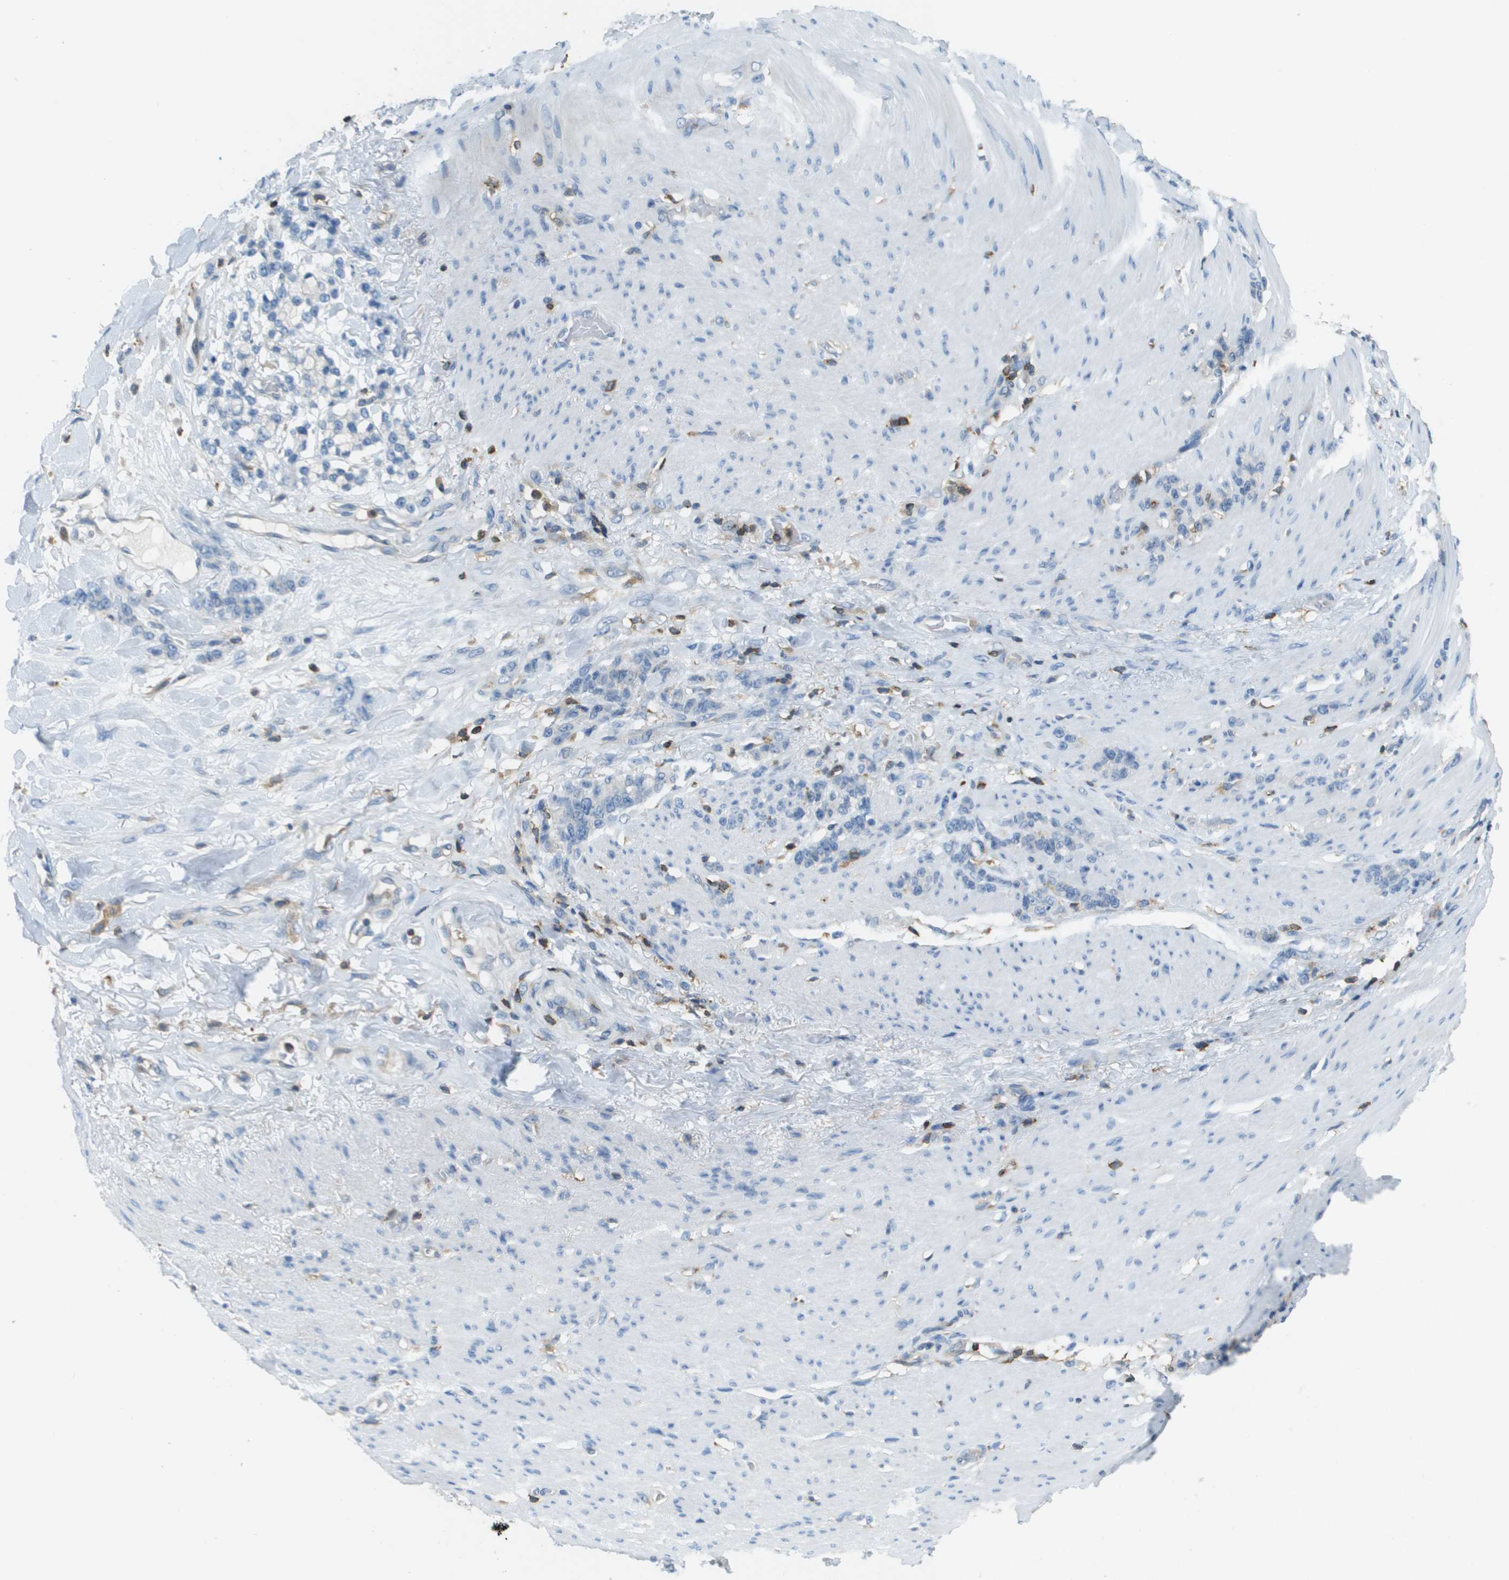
{"staining": {"intensity": "negative", "quantity": "none", "location": "none"}, "tissue": "stomach cancer", "cell_type": "Tumor cells", "image_type": "cancer", "snomed": [{"axis": "morphology", "description": "Adenocarcinoma, NOS"}, {"axis": "topography", "description": "Stomach, lower"}], "caption": "This micrograph is of stomach cancer (adenocarcinoma) stained with immunohistochemistry to label a protein in brown with the nuclei are counter-stained blue. There is no positivity in tumor cells.", "gene": "APBB1IP", "patient": {"sex": "male", "age": 88}}